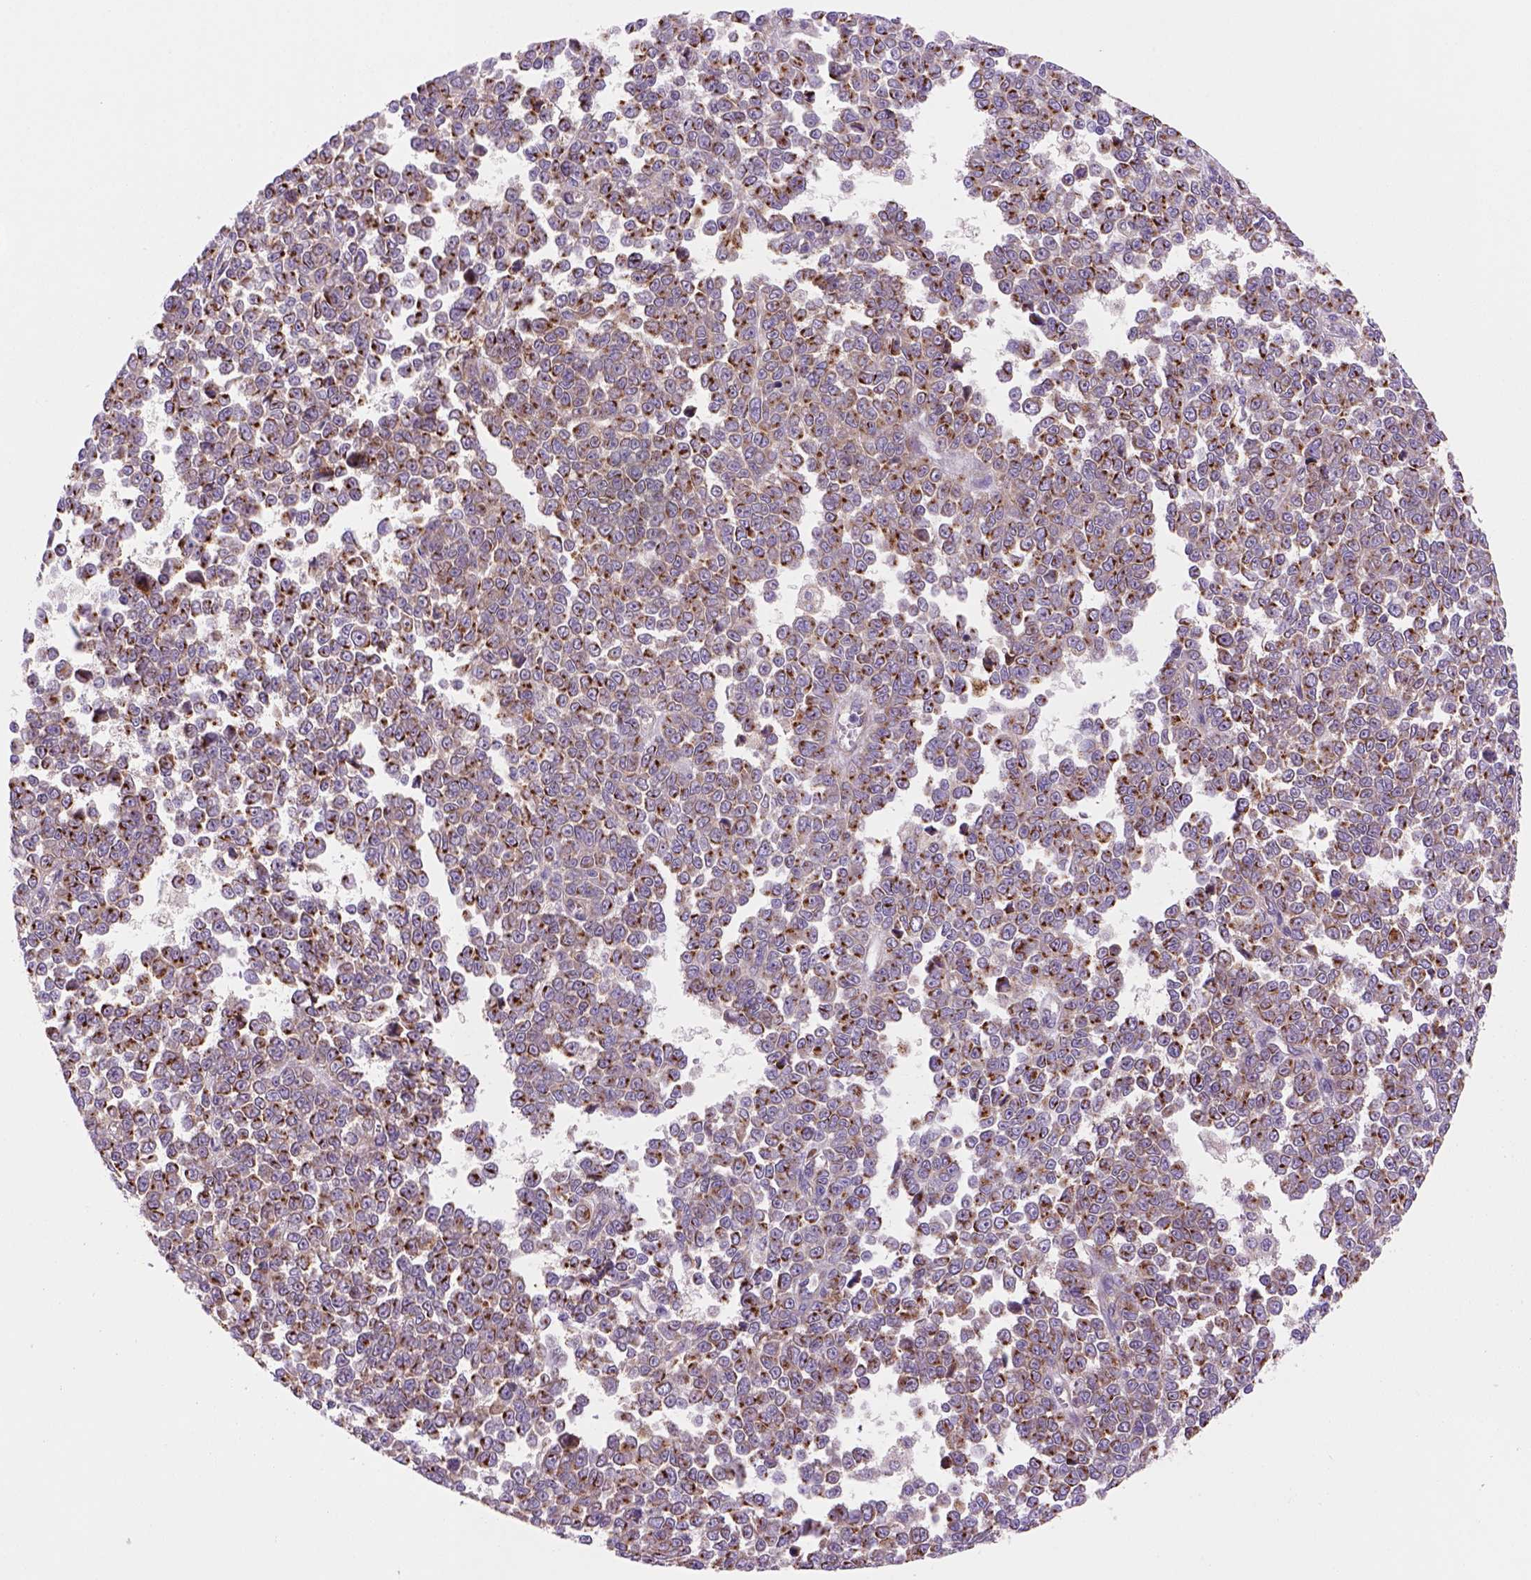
{"staining": {"intensity": "moderate", "quantity": "25%-75%", "location": "cytoplasmic/membranous"}, "tissue": "melanoma", "cell_type": "Tumor cells", "image_type": "cancer", "snomed": [{"axis": "morphology", "description": "Malignant melanoma, NOS"}, {"axis": "topography", "description": "Skin"}], "caption": "An image of malignant melanoma stained for a protein reveals moderate cytoplasmic/membranous brown staining in tumor cells. (DAB (3,3'-diaminobenzidine) IHC with brightfield microscopy, high magnification).", "gene": "WARS2", "patient": {"sex": "female", "age": 95}}